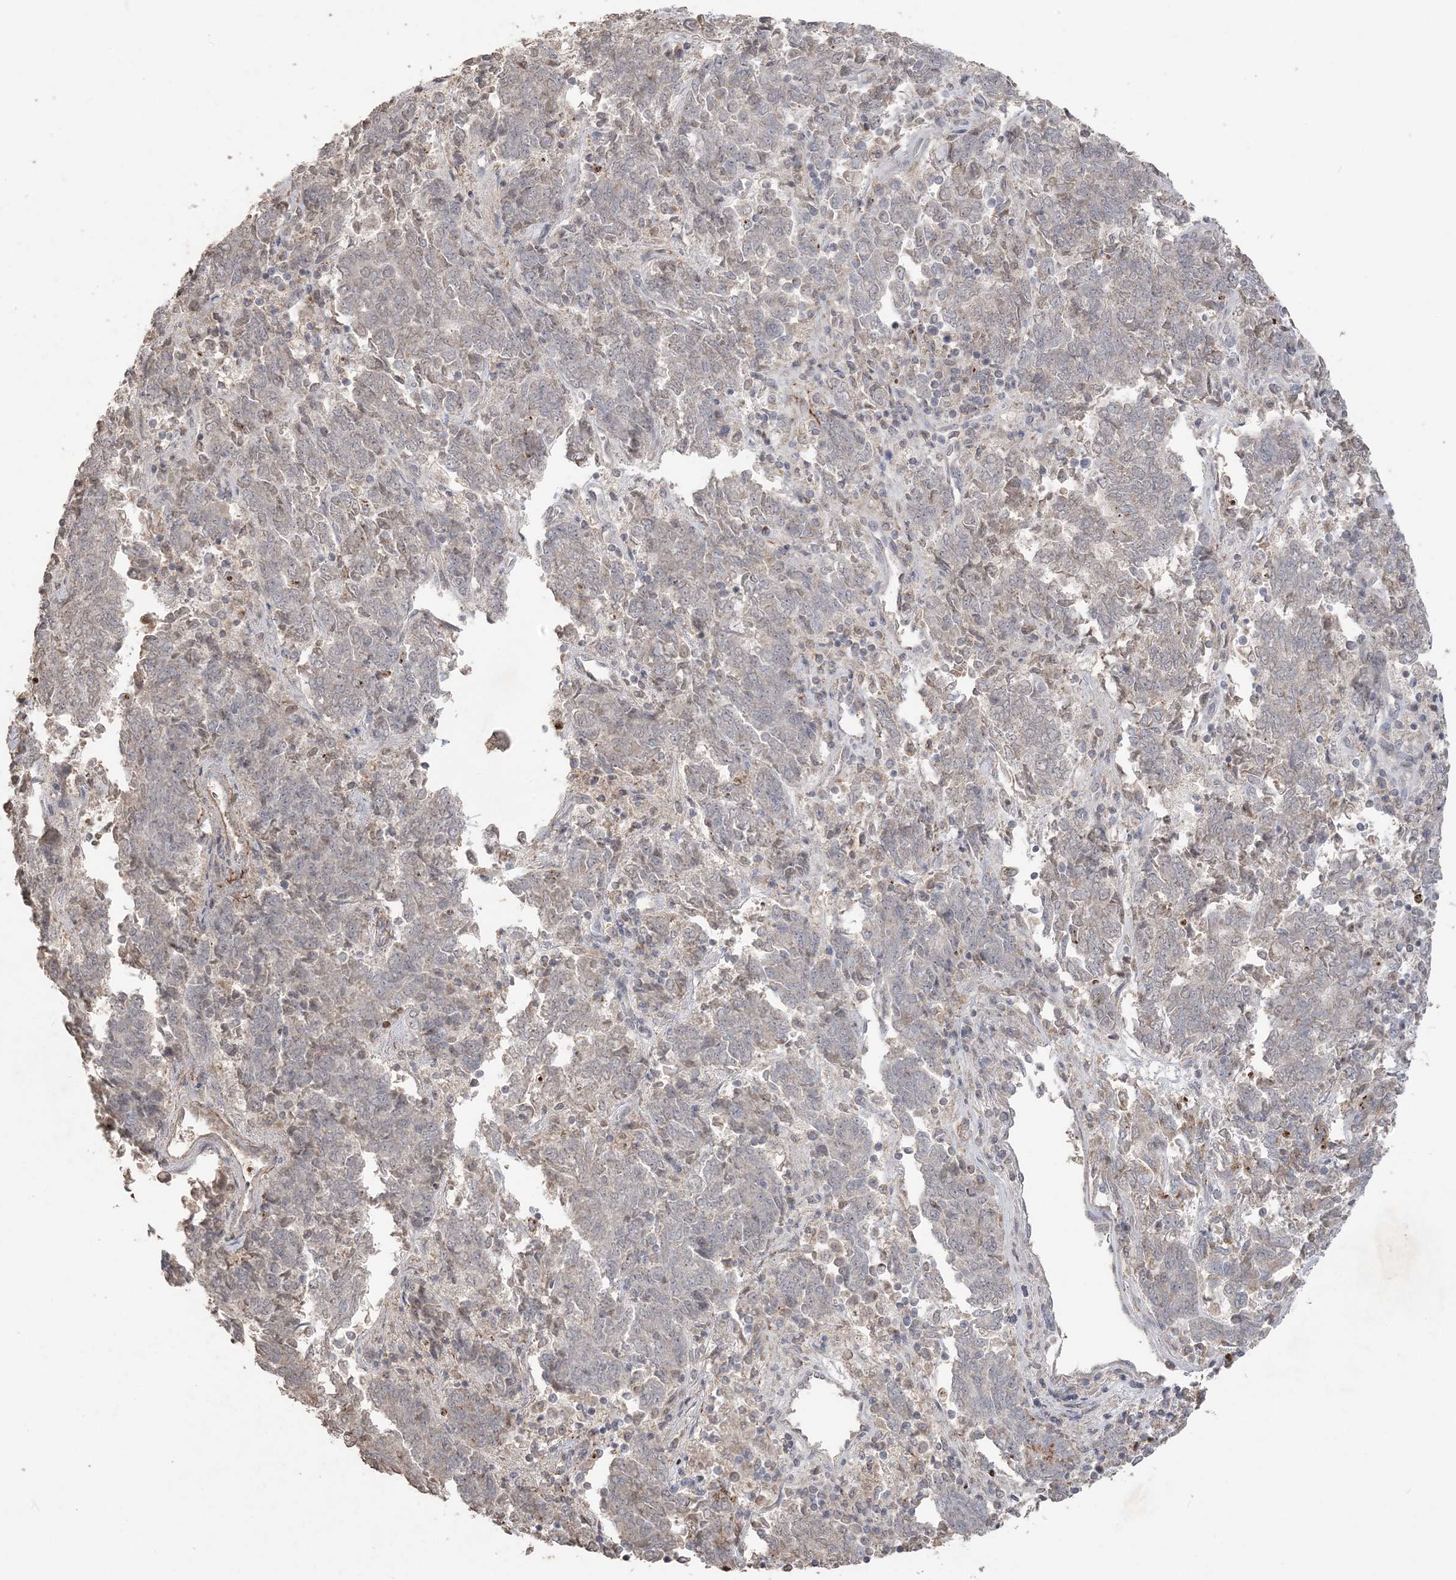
{"staining": {"intensity": "moderate", "quantity": "<25%", "location": "cytoplasmic/membranous"}, "tissue": "endometrial cancer", "cell_type": "Tumor cells", "image_type": "cancer", "snomed": [{"axis": "morphology", "description": "Adenocarcinoma, NOS"}, {"axis": "topography", "description": "Endometrium"}], "caption": "This is a photomicrograph of immunohistochemistry staining of endometrial cancer (adenocarcinoma), which shows moderate staining in the cytoplasmic/membranous of tumor cells.", "gene": "XRN1", "patient": {"sex": "female", "age": 80}}